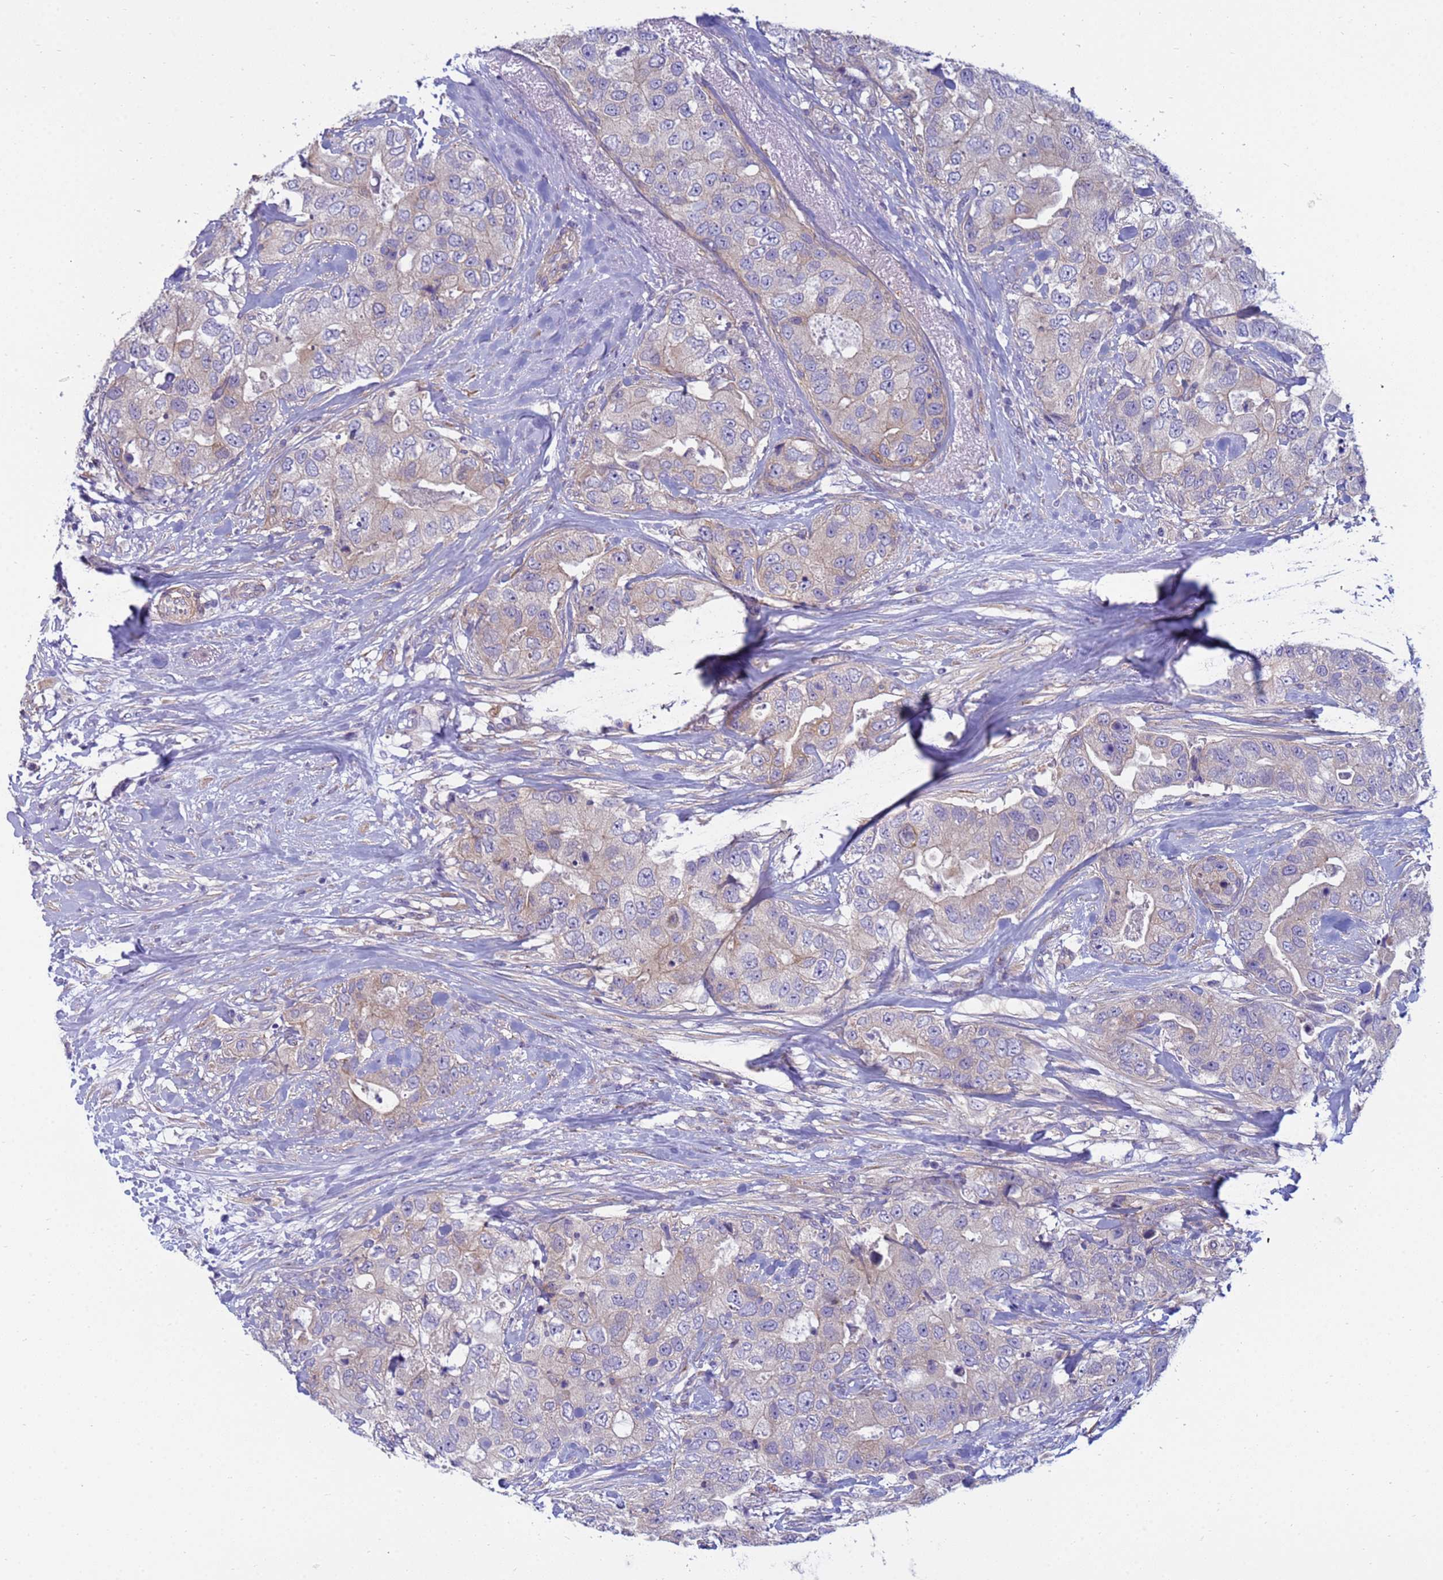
{"staining": {"intensity": "weak", "quantity": "<25%", "location": "cytoplasmic/membranous"}, "tissue": "breast cancer", "cell_type": "Tumor cells", "image_type": "cancer", "snomed": [{"axis": "morphology", "description": "Duct carcinoma"}, {"axis": "topography", "description": "Breast"}], "caption": "This photomicrograph is of invasive ductal carcinoma (breast) stained with IHC to label a protein in brown with the nuclei are counter-stained blue. There is no staining in tumor cells.", "gene": "TRPC6", "patient": {"sex": "female", "age": 62}}